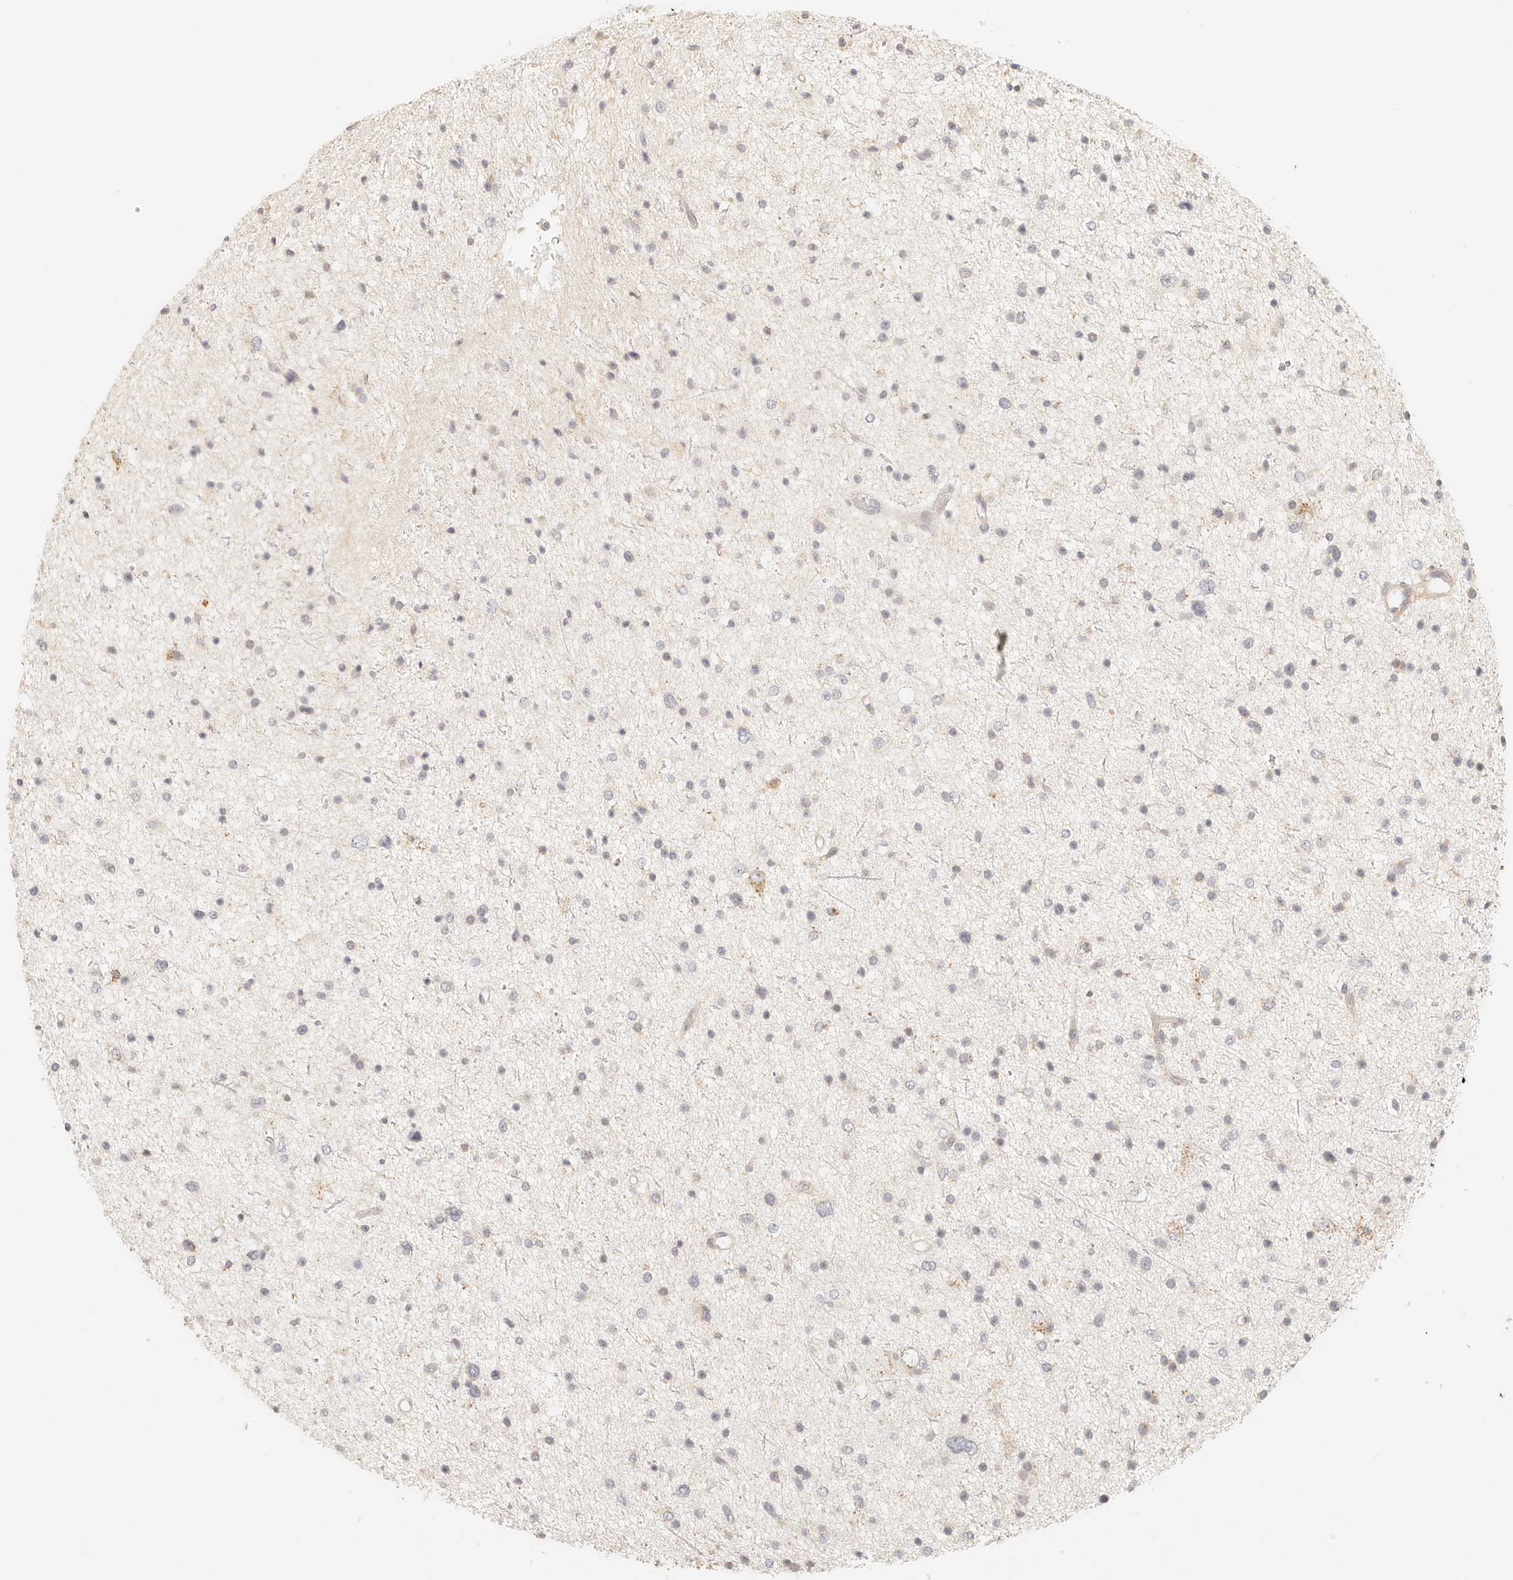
{"staining": {"intensity": "weak", "quantity": "<25%", "location": "cytoplasmic/membranous"}, "tissue": "glioma", "cell_type": "Tumor cells", "image_type": "cancer", "snomed": [{"axis": "morphology", "description": "Glioma, malignant, Low grade"}, {"axis": "topography", "description": "Brain"}], "caption": "The image shows no staining of tumor cells in glioma.", "gene": "CNMD", "patient": {"sex": "female", "age": 37}}